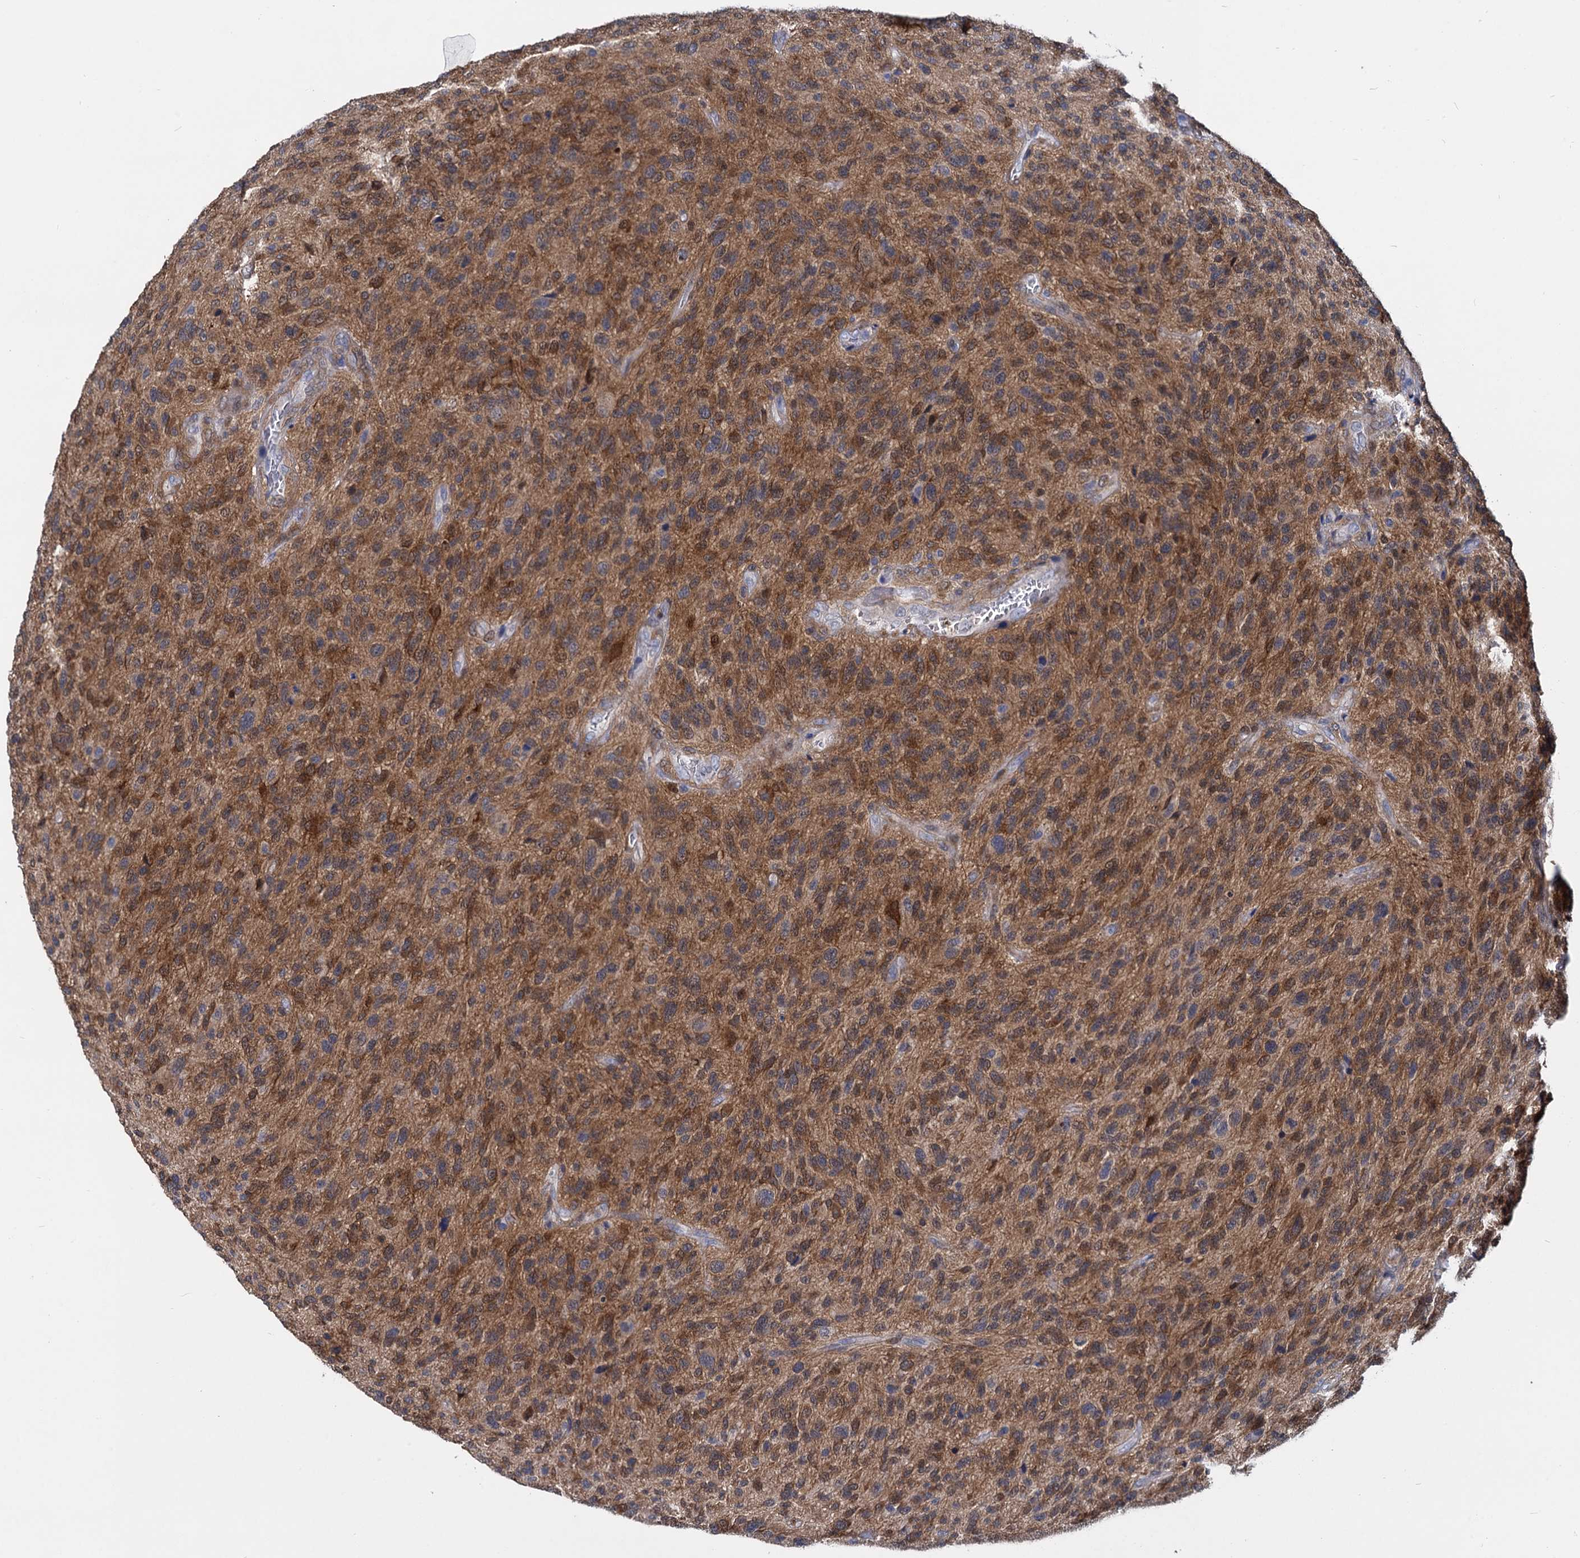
{"staining": {"intensity": "moderate", "quantity": ">75%", "location": "cytoplasmic/membranous"}, "tissue": "glioma", "cell_type": "Tumor cells", "image_type": "cancer", "snomed": [{"axis": "morphology", "description": "Glioma, malignant, High grade"}, {"axis": "topography", "description": "Brain"}], "caption": "A micrograph of human glioma stained for a protein displays moderate cytoplasmic/membranous brown staining in tumor cells.", "gene": "GSTM3", "patient": {"sex": "male", "age": 47}}